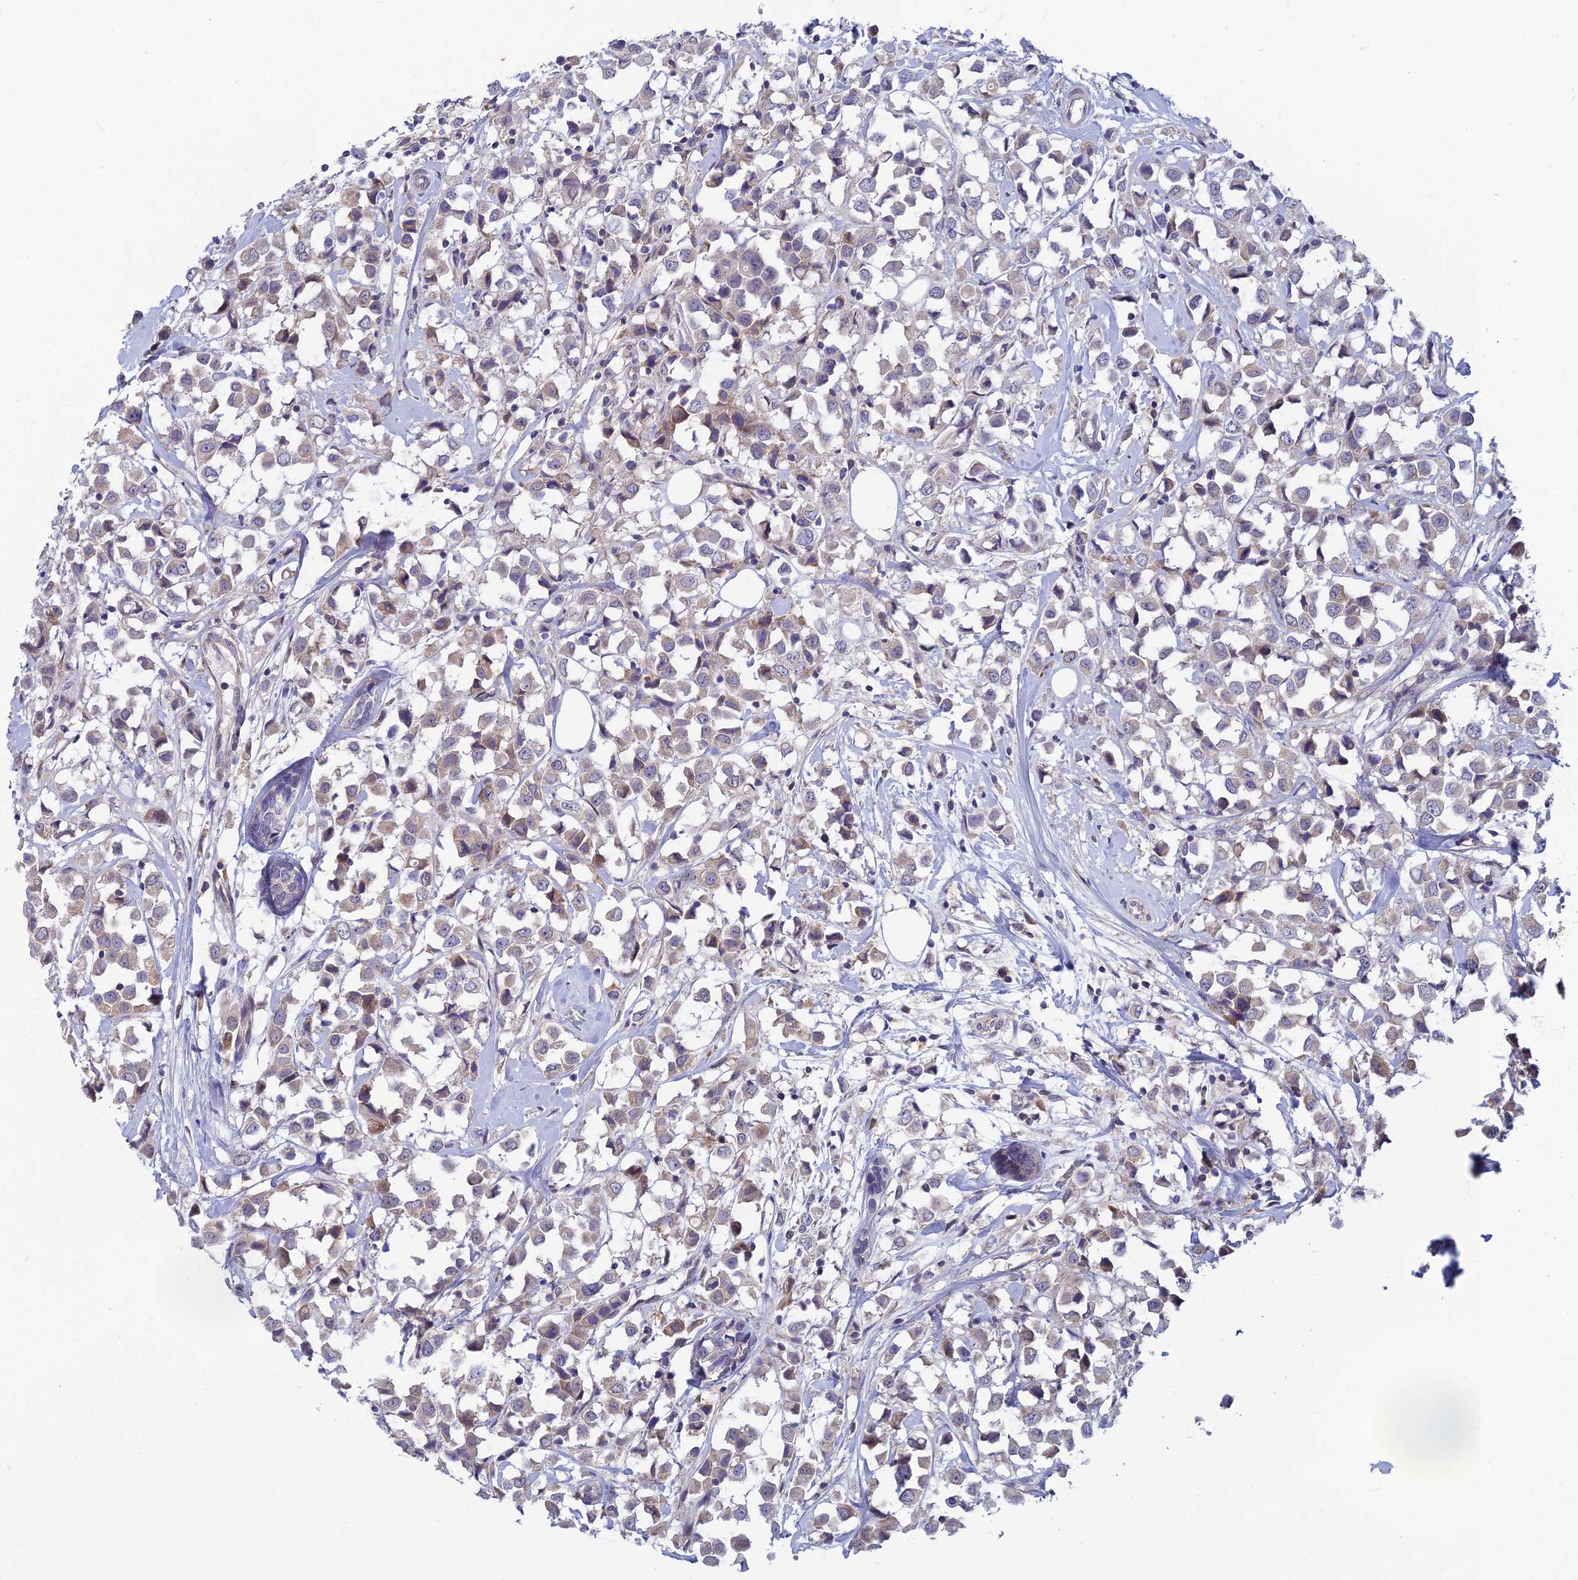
{"staining": {"intensity": "weak", "quantity": "<25%", "location": "cytoplasmic/membranous"}, "tissue": "breast cancer", "cell_type": "Tumor cells", "image_type": "cancer", "snomed": [{"axis": "morphology", "description": "Duct carcinoma"}, {"axis": "topography", "description": "Breast"}], "caption": "Tumor cells are negative for brown protein staining in invasive ductal carcinoma (breast).", "gene": "SRA1", "patient": {"sex": "female", "age": 61}}